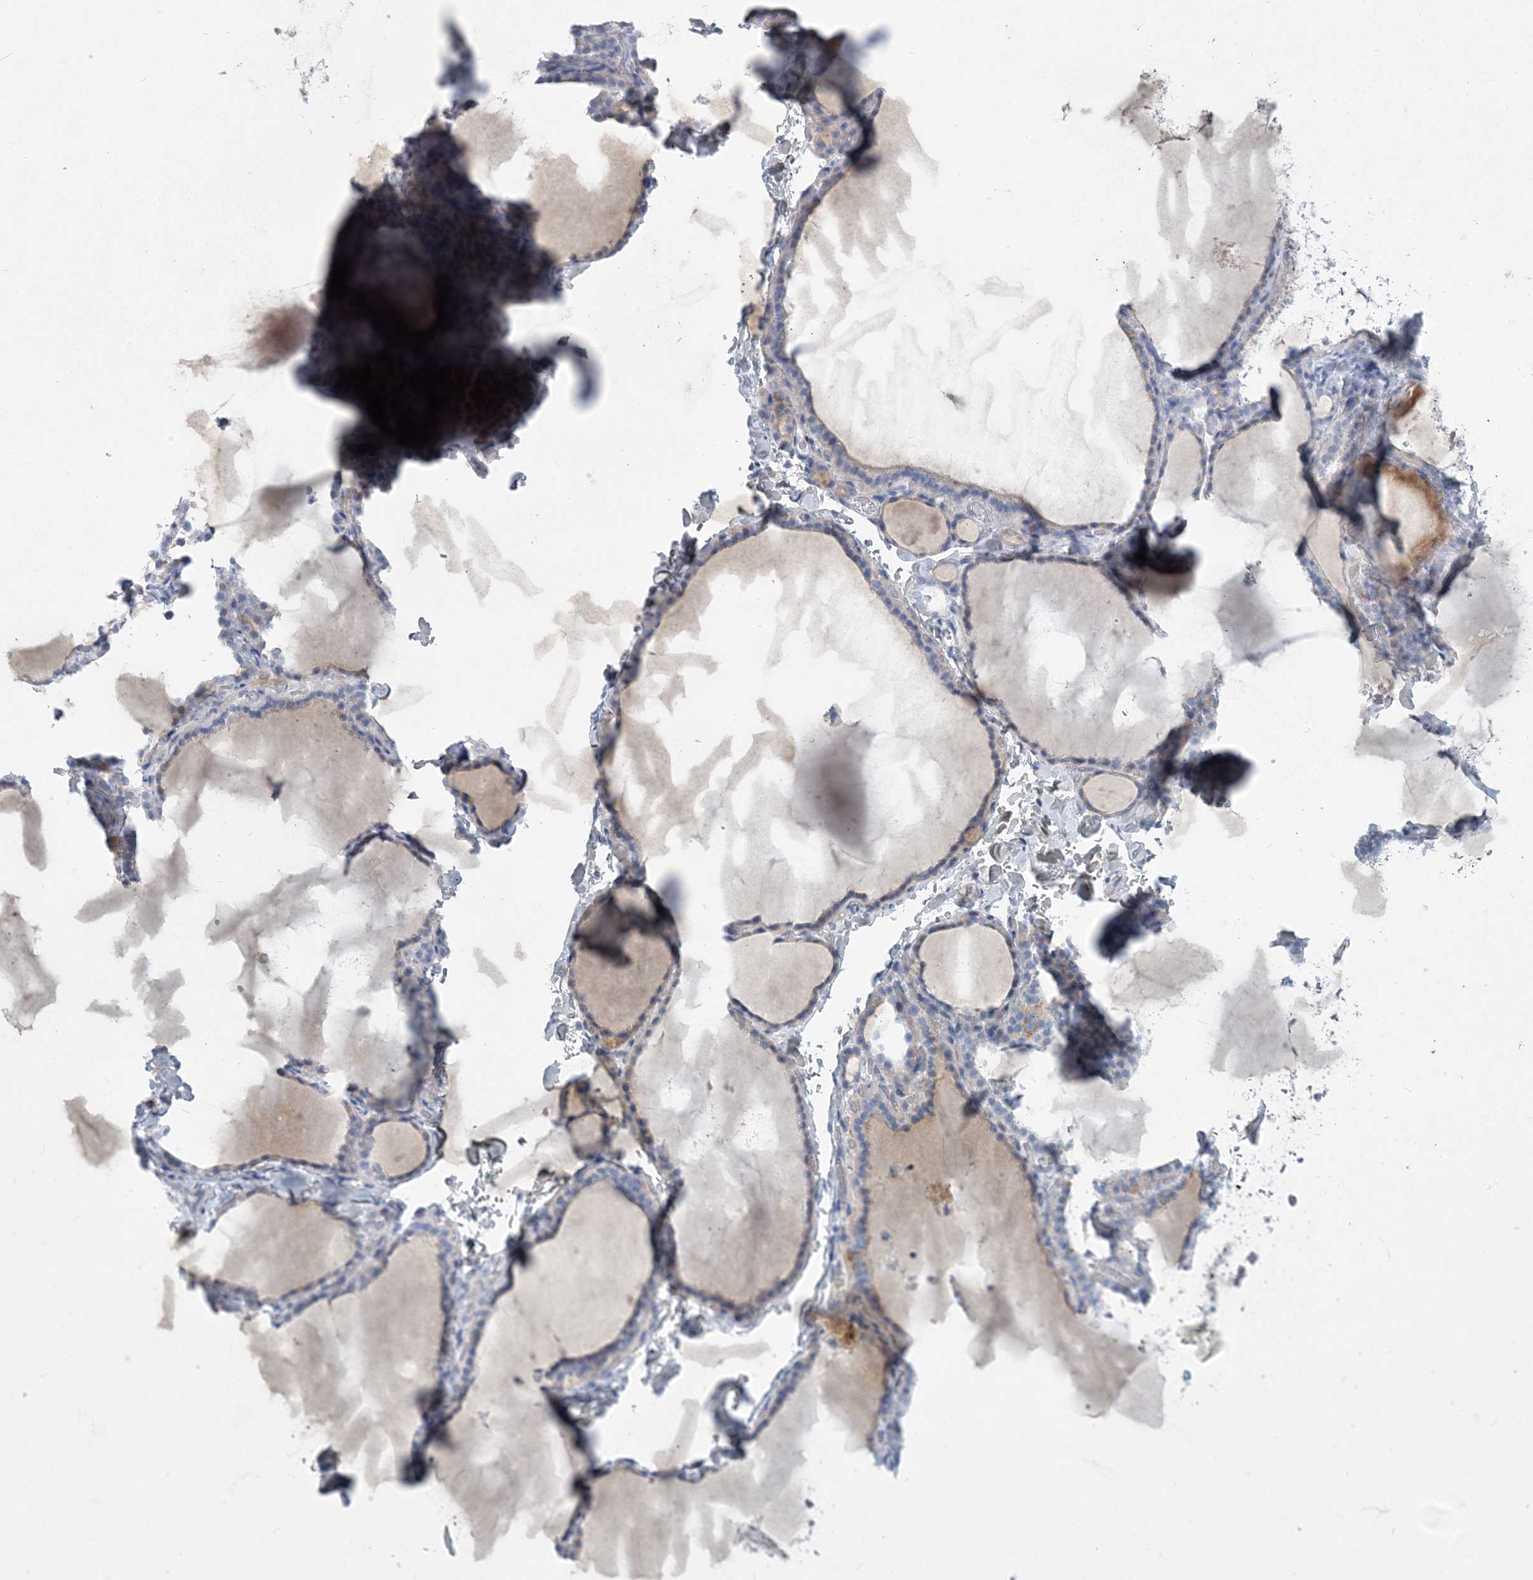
{"staining": {"intensity": "negative", "quantity": "none", "location": "none"}, "tissue": "thyroid gland", "cell_type": "Glandular cells", "image_type": "normal", "snomed": [{"axis": "morphology", "description": "Normal tissue, NOS"}, {"axis": "topography", "description": "Thyroid gland"}], "caption": "High magnification brightfield microscopy of normal thyroid gland stained with DAB (3,3'-diaminobenzidine) (brown) and counterstained with hematoxylin (blue): glandular cells show no significant positivity.", "gene": "MOXD1", "patient": {"sex": "female", "age": 22}}